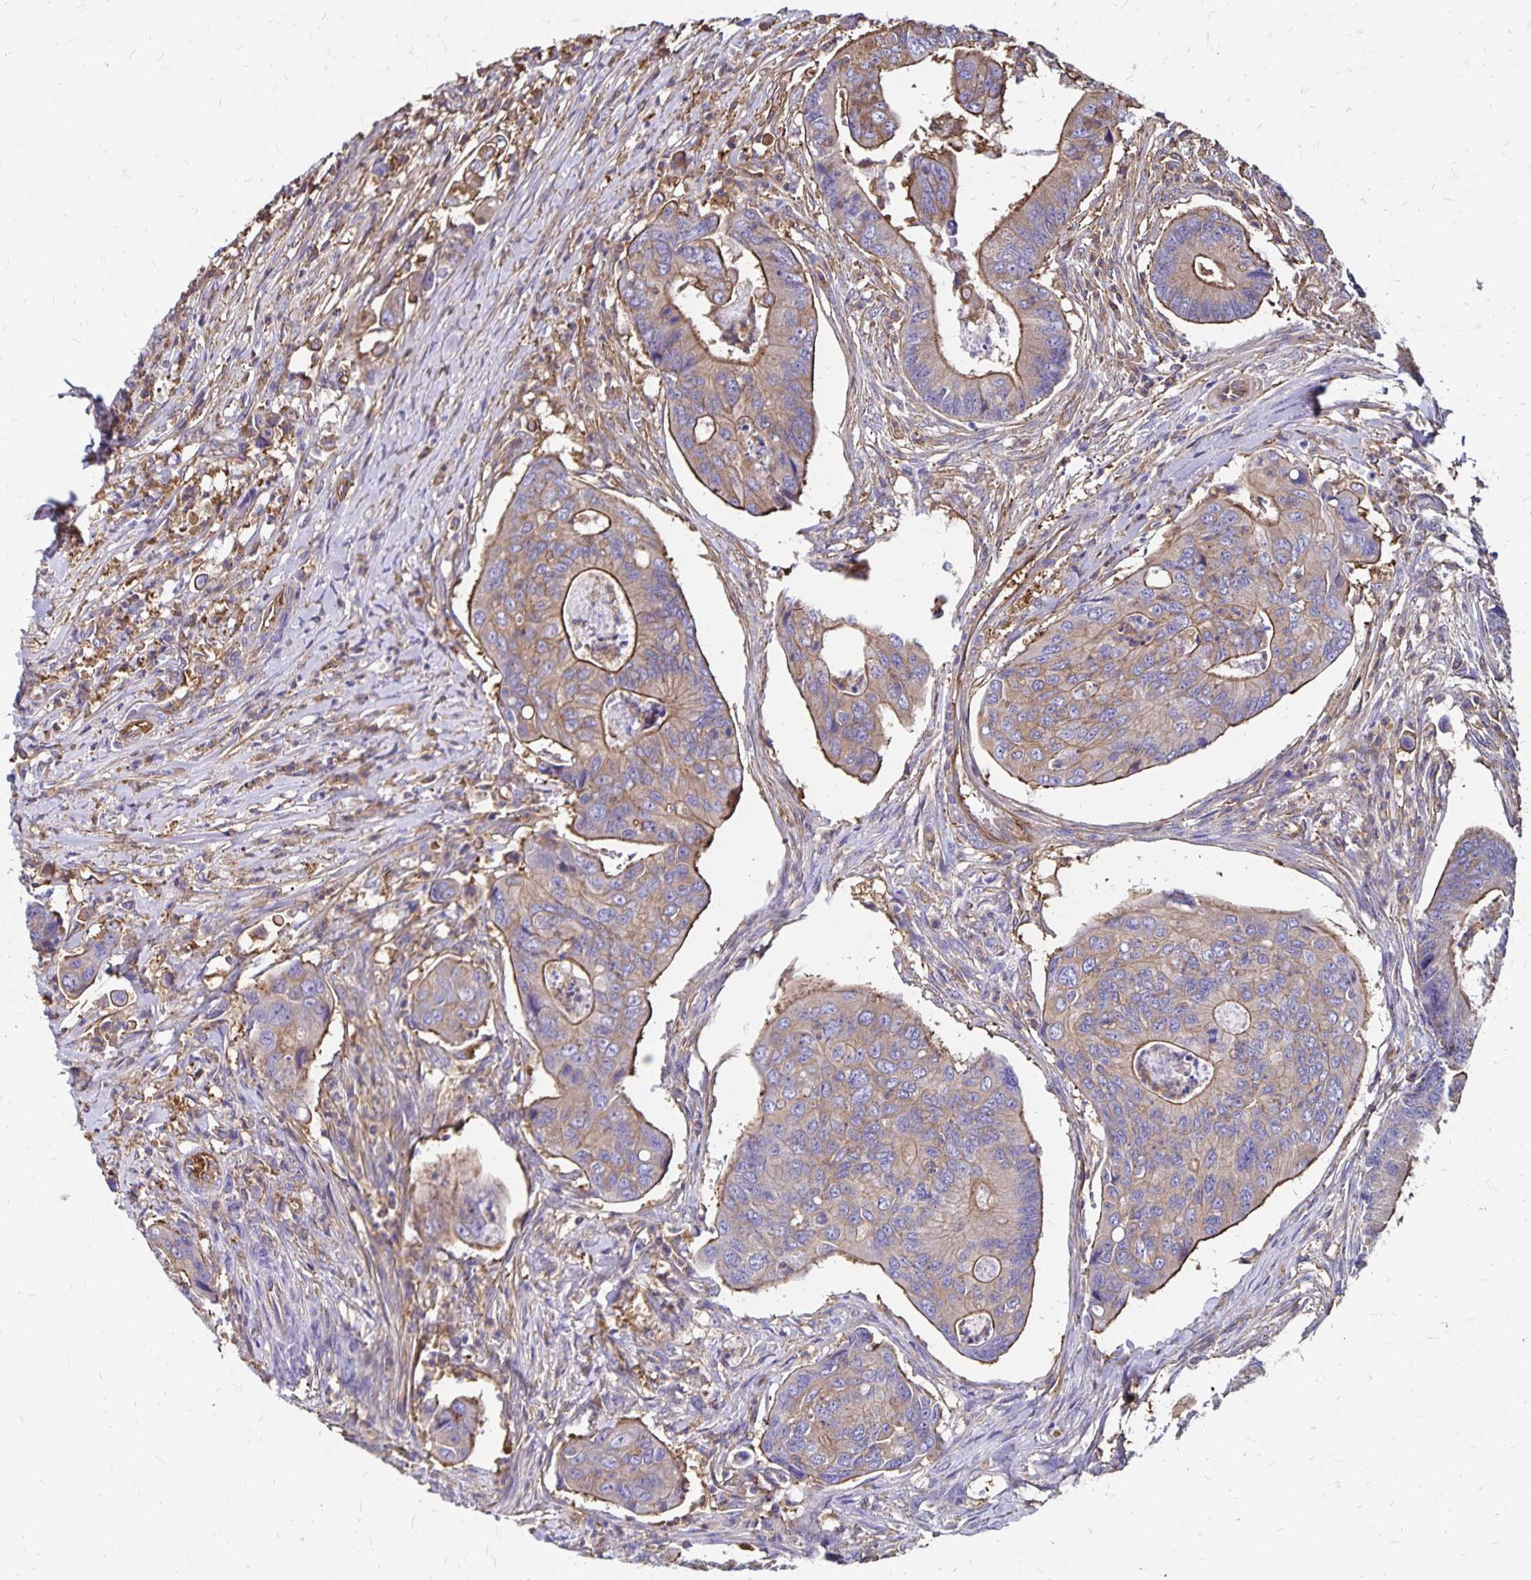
{"staining": {"intensity": "moderate", "quantity": "25%-75%", "location": "cytoplasmic/membranous"}, "tissue": "colorectal cancer", "cell_type": "Tumor cells", "image_type": "cancer", "snomed": [{"axis": "morphology", "description": "Adenocarcinoma, NOS"}, {"axis": "topography", "description": "Colon"}], "caption": "A medium amount of moderate cytoplasmic/membranous positivity is identified in about 25%-75% of tumor cells in adenocarcinoma (colorectal) tissue.", "gene": "RPRML", "patient": {"sex": "female", "age": 67}}